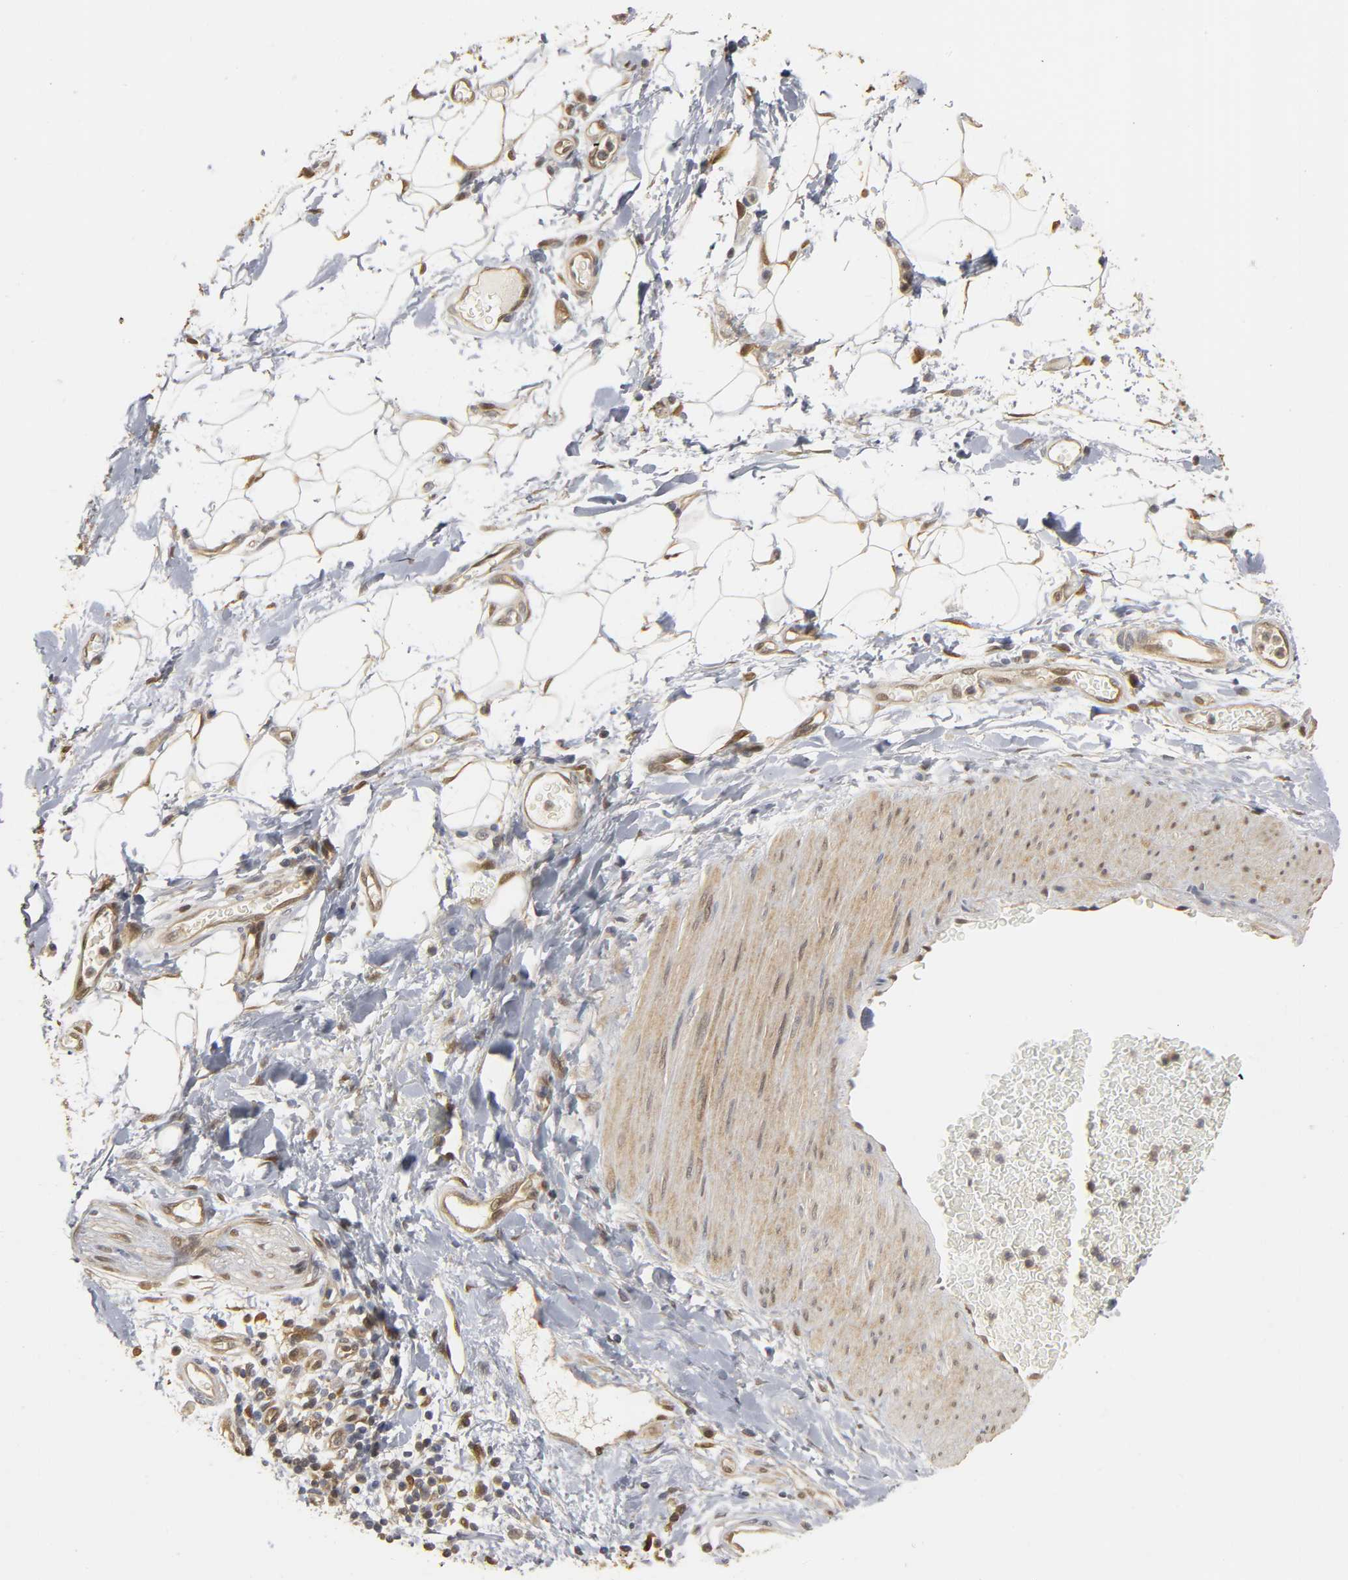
{"staining": {"intensity": "moderate", "quantity": ">75%", "location": "cytoplasmic/membranous,nuclear"}, "tissue": "adipose tissue", "cell_type": "Adipocytes", "image_type": "normal", "snomed": [{"axis": "morphology", "description": "Normal tissue, NOS"}, {"axis": "morphology", "description": "Urothelial carcinoma, High grade"}, {"axis": "topography", "description": "Vascular tissue"}, {"axis": "topography", "description": "Urinary bladder"}], "caption": "Immunohistochemistry (IHC) staining of normal adipose tissue, which displays medium levels of moderate cytoplasmic/membranous,nuclear positivity in about >75% of adipocytes indicating moderate cytoplasmic/membranous,nuclear protein positivity. The staining was performed using DAB (3,3'-diaminobenzidine) (brown) for protein detection and nuclei were counterstained in hematoxylin (blue).", "gene": "PARK7", "patient": {"sex": "female", "age": 56}}